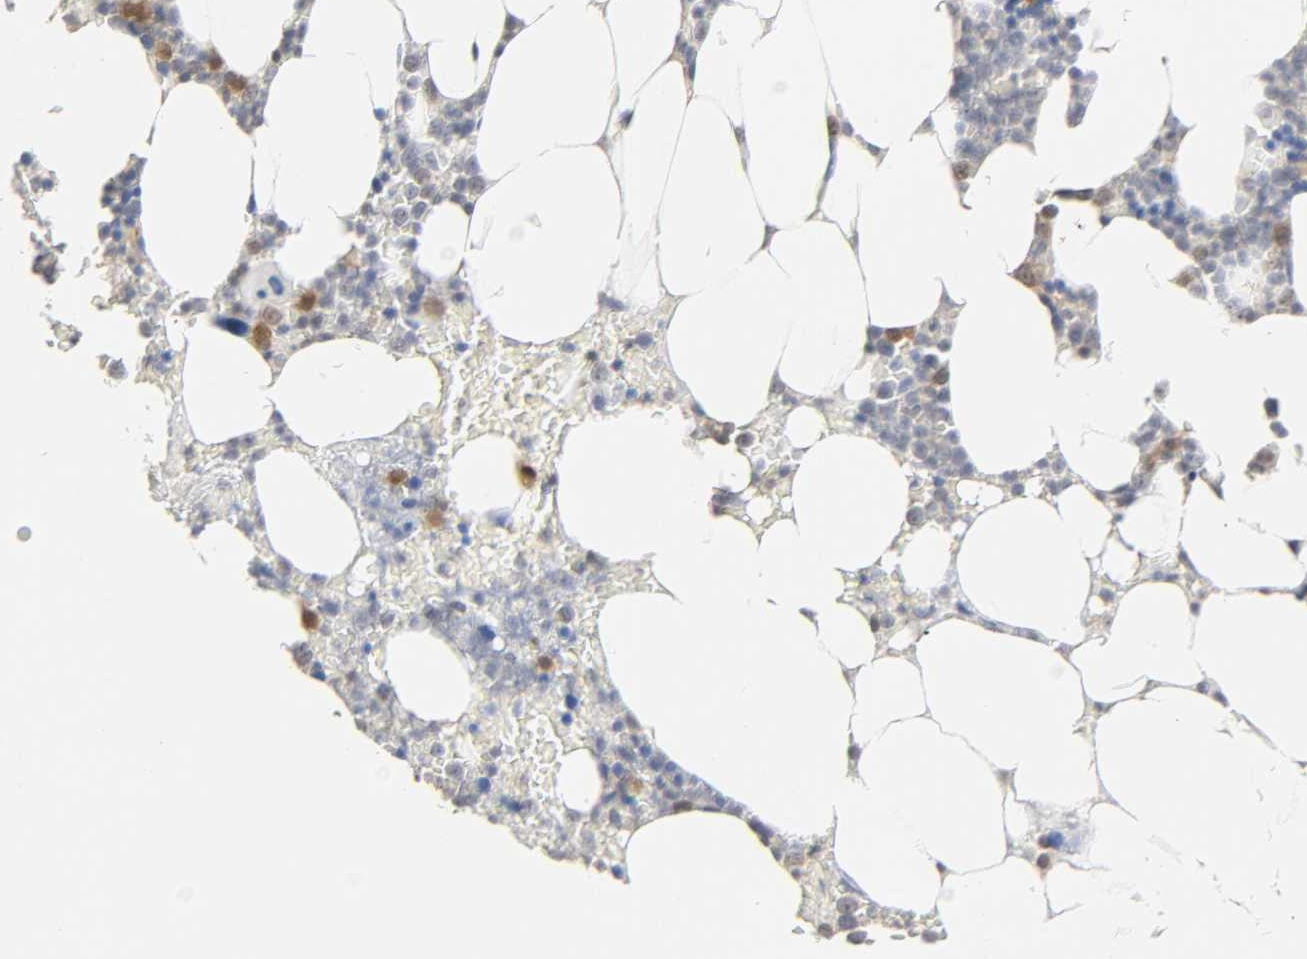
{"staining": {"intensity": "moderate", "quantity": "<25%", "location": "cytoplasmic/membranous,nuclear"}, "tissue": "bone marrow", "cell_type": "Hematopoietic cells", "image_type": "normal", "snomed": [{"axis": "morphology", "description": "Normal tissue, NOS"}, {"axis": "topography", "description": "Bone marrow"}], "caption": "This is a photomicrograph of immunohistochemistry staining of benign bone marrow, which shows moderate positivity in the cytoplasmic/membranous,nuclear of hematopoietic cells.", "gene": "MIF", "patient": {"sex": "female", "age": 66}}